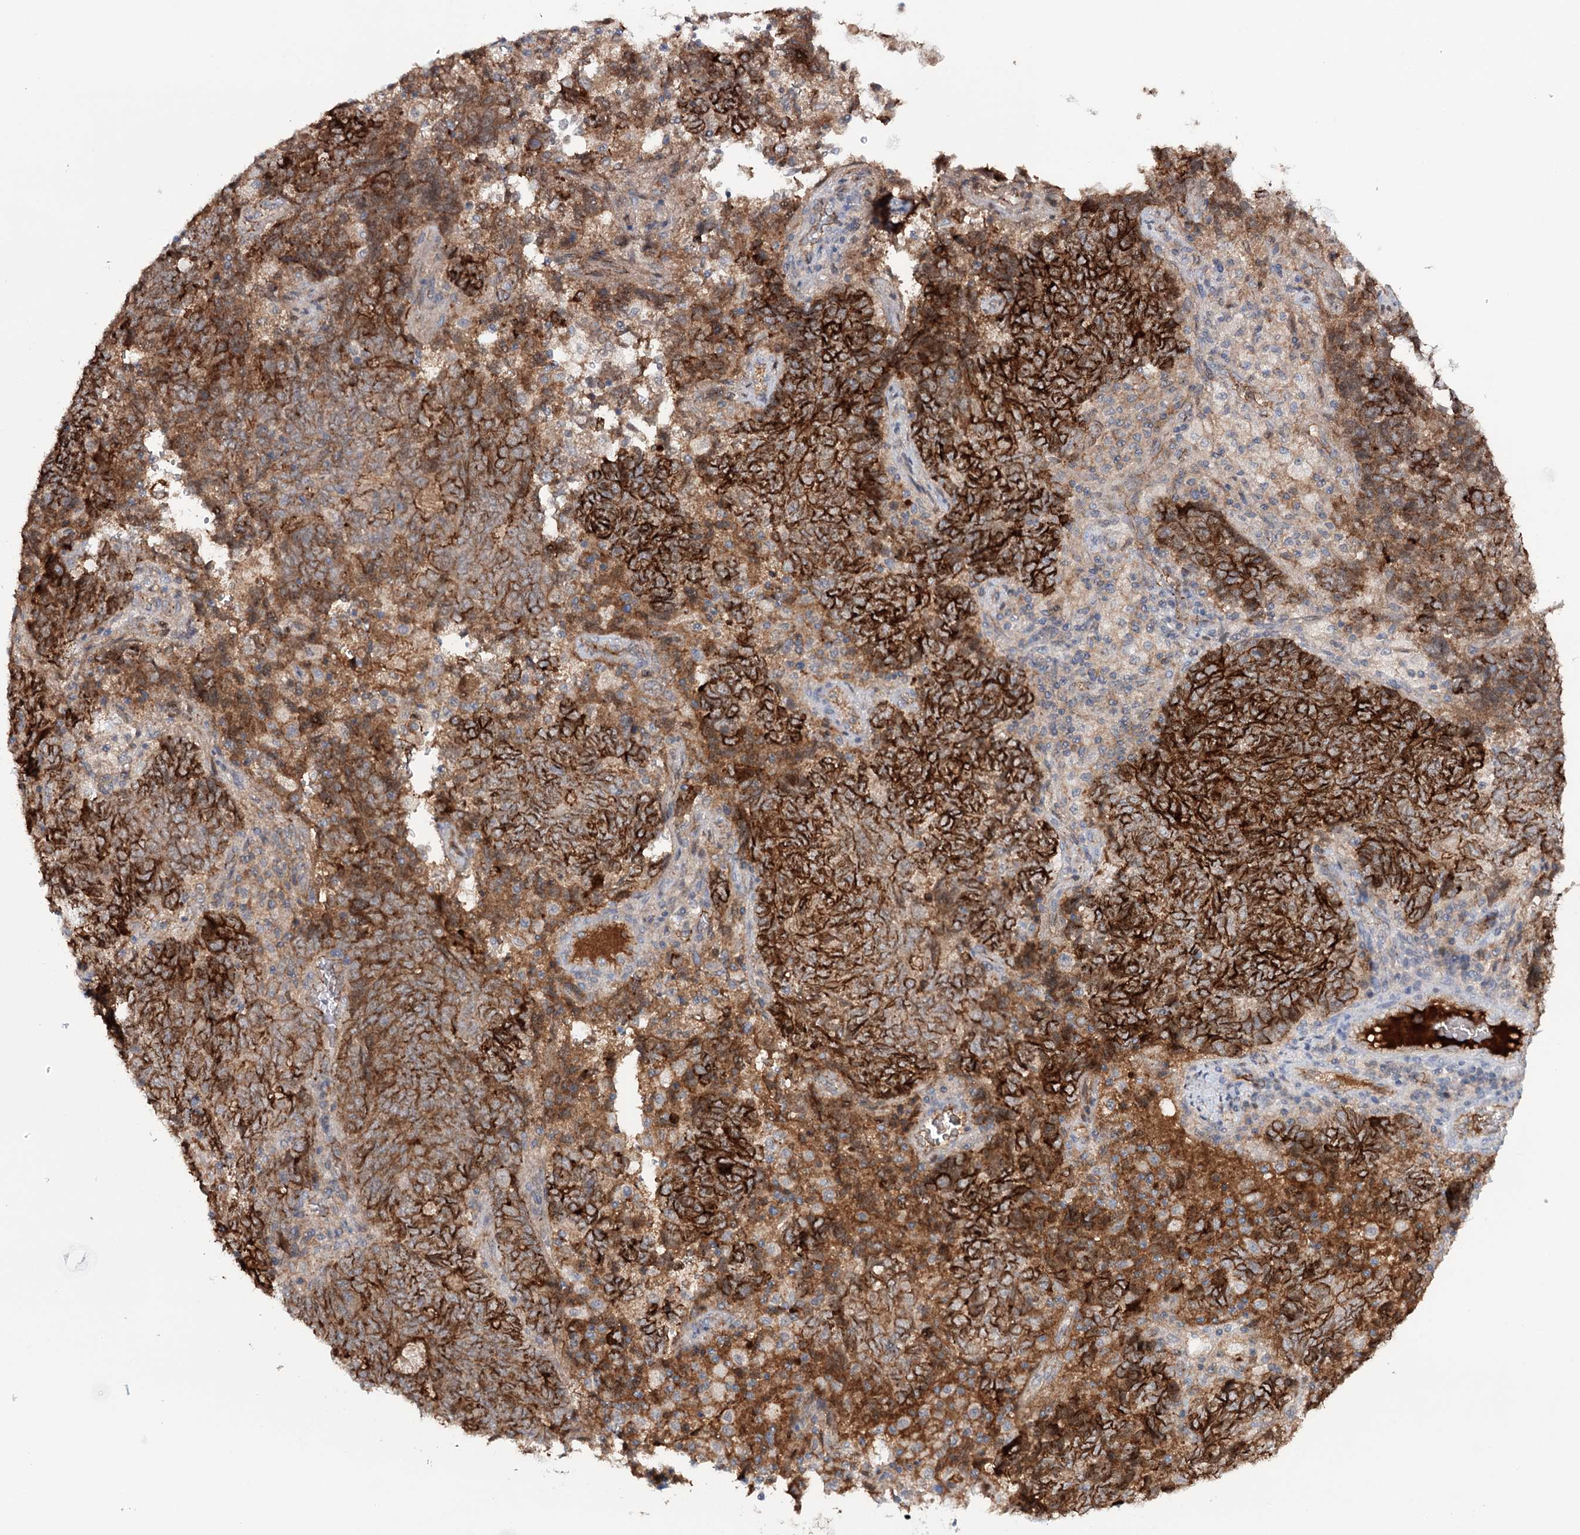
{"staining": {"intensity": "strong", "quantity": ">75%", "location": "cytoplasmic/membranous"}, "tissue": "endometrial cancer", "cell_type": "Tumor cells", "image_type": "cancer", "snomed": [{"axis": "morphology", "description": "Adenocarcinoma, NOS"}, {"axis": "topography", "description": "Endometrium"}], "caption": "This image shows endometrial cancer stained with immunohistochemistry (IHC) to label a protein in brown. The cytoplasmic/membranous of tumor cells show strong positivity for the protein. Nuclei are counter-stained blue.", "gene": "PKP4", "patient": {"sex": "female", "age": 80}}